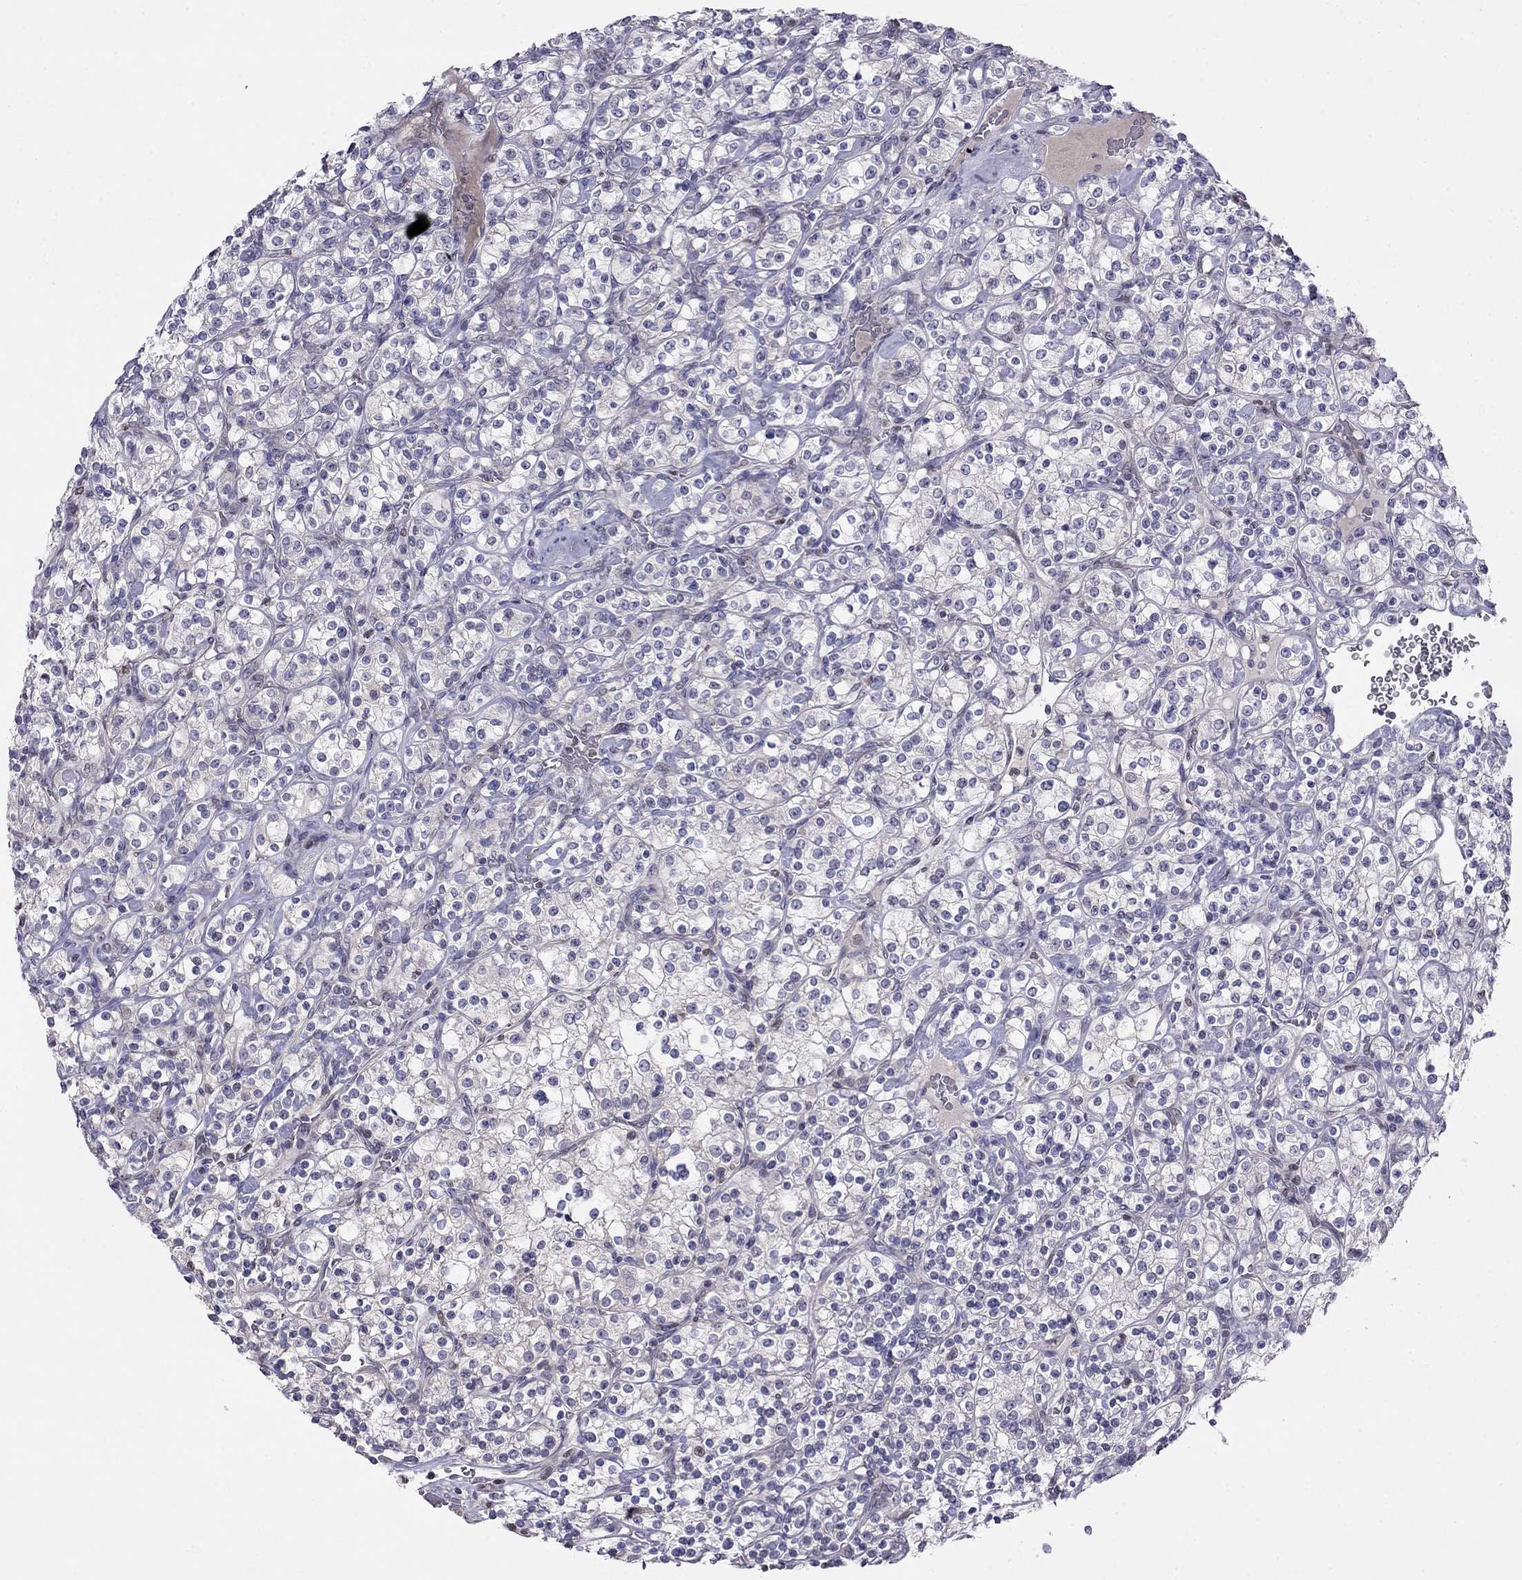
{"staining": {"intensity": "negative", "quantity": "none", "location": "none"}, "tissue": "renal cancer", "cell_type": "Tumor cells", "image_type": "cancer", "snomed": [{"axis": "morphology", "description": "Adenocarcinoma, NOS"}, {"axis": "topography", "description": "Kidney"}], "caption": "Immunohistochemistry (IHC) photomicrograph of renal adenocarcinoma stained for a protein (brown), which reveals no expression in tumor cells.", "gene": "LRRC39", "patient": {"sex": "male", "age": 77}}